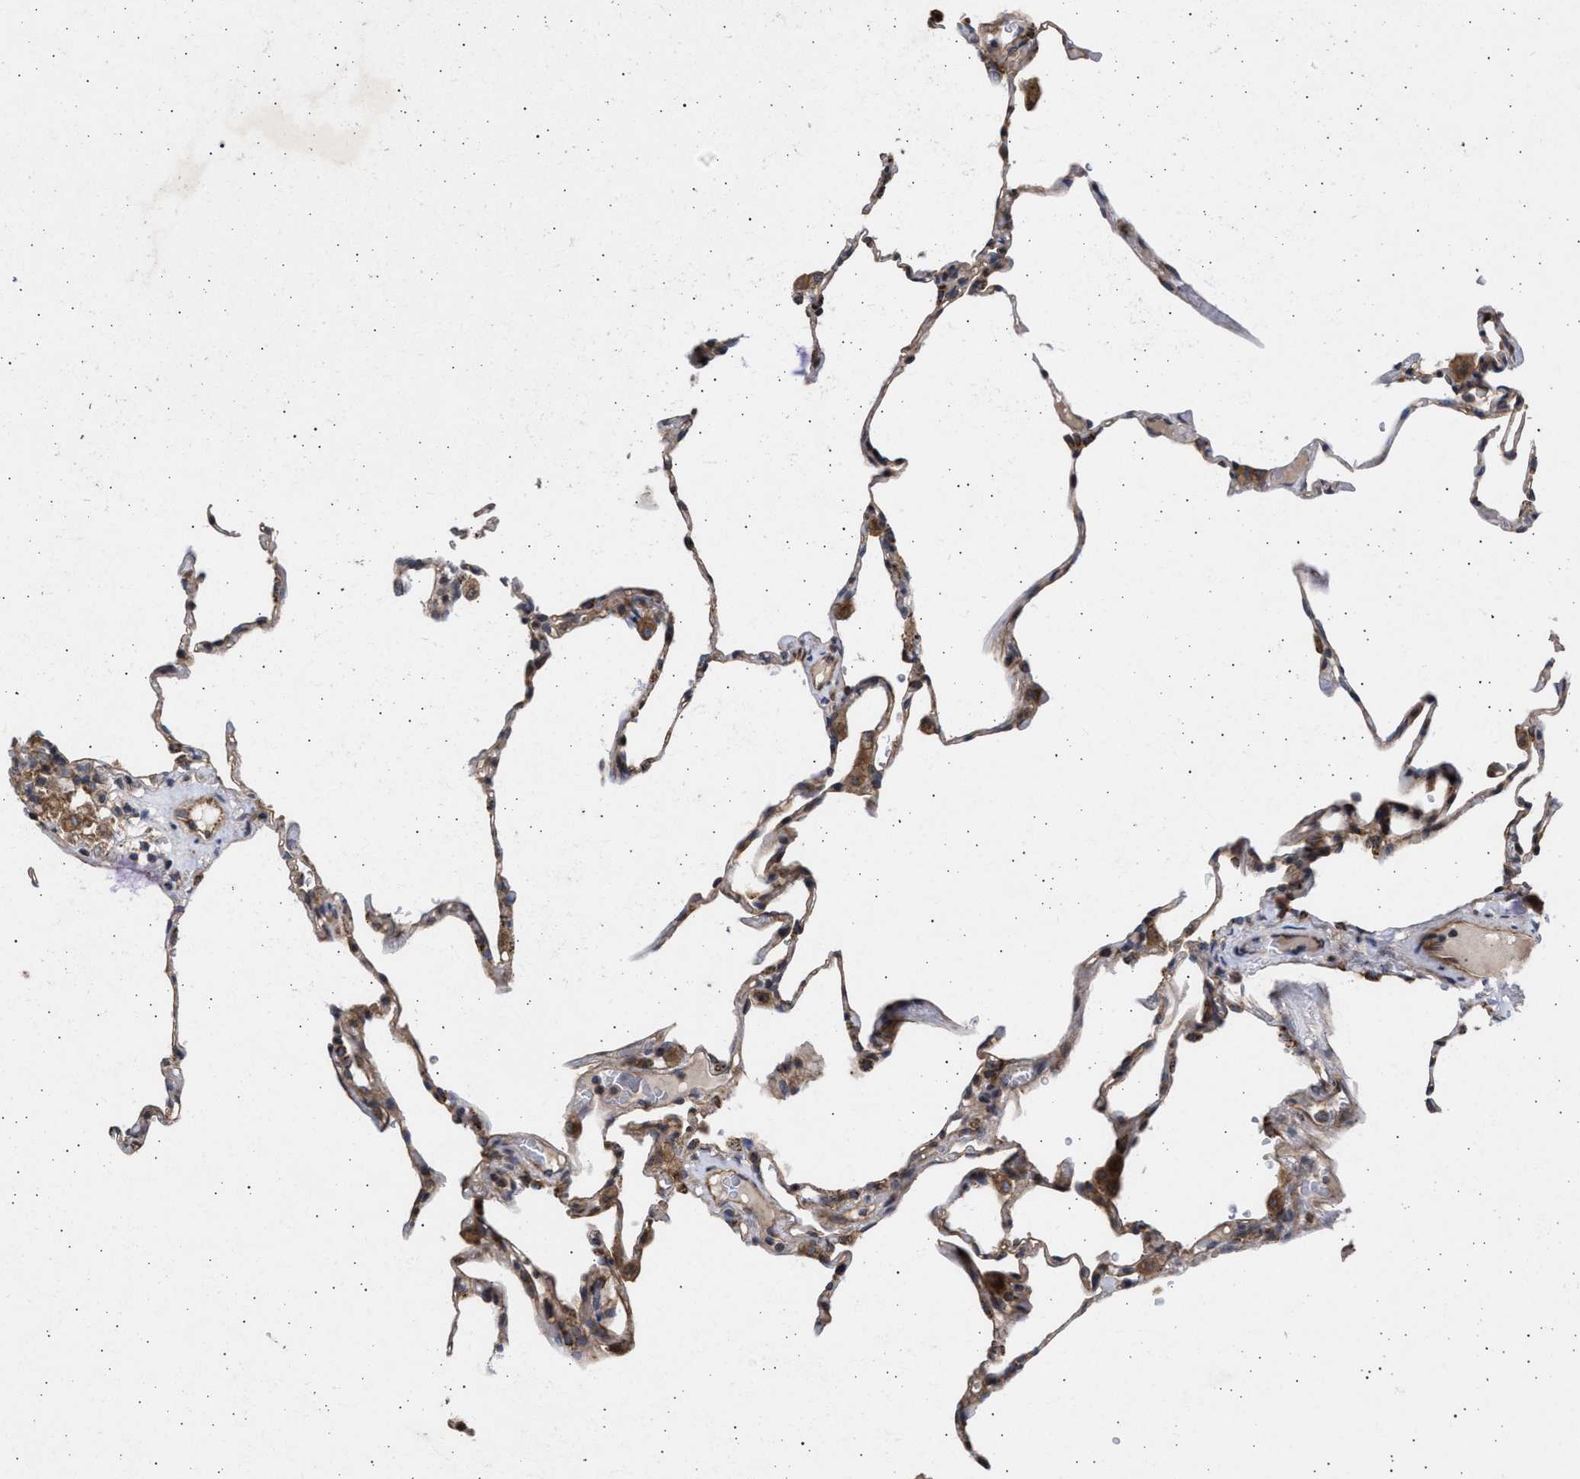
{"staining": {"intensity": "weak", "quantity": ">75%", "location": "cytoplasmic/membranous"}, "tissue": "lung", "cell_type": "Alveolar cells", "image_type": "normal", "snomed": [{"axis": "morphology", "description": "Normal tissue, NOS"}, {"axis": "topography", "description": "Lung"}], "caption": "This is a histology image of immunohistochemistry (IHC) staining of benign lung, which shows weak expression in the cytoplasmic/membranous of alveolar cells.", "gene": "TTC19", "patient": {"sex": "male", "age": 59}}